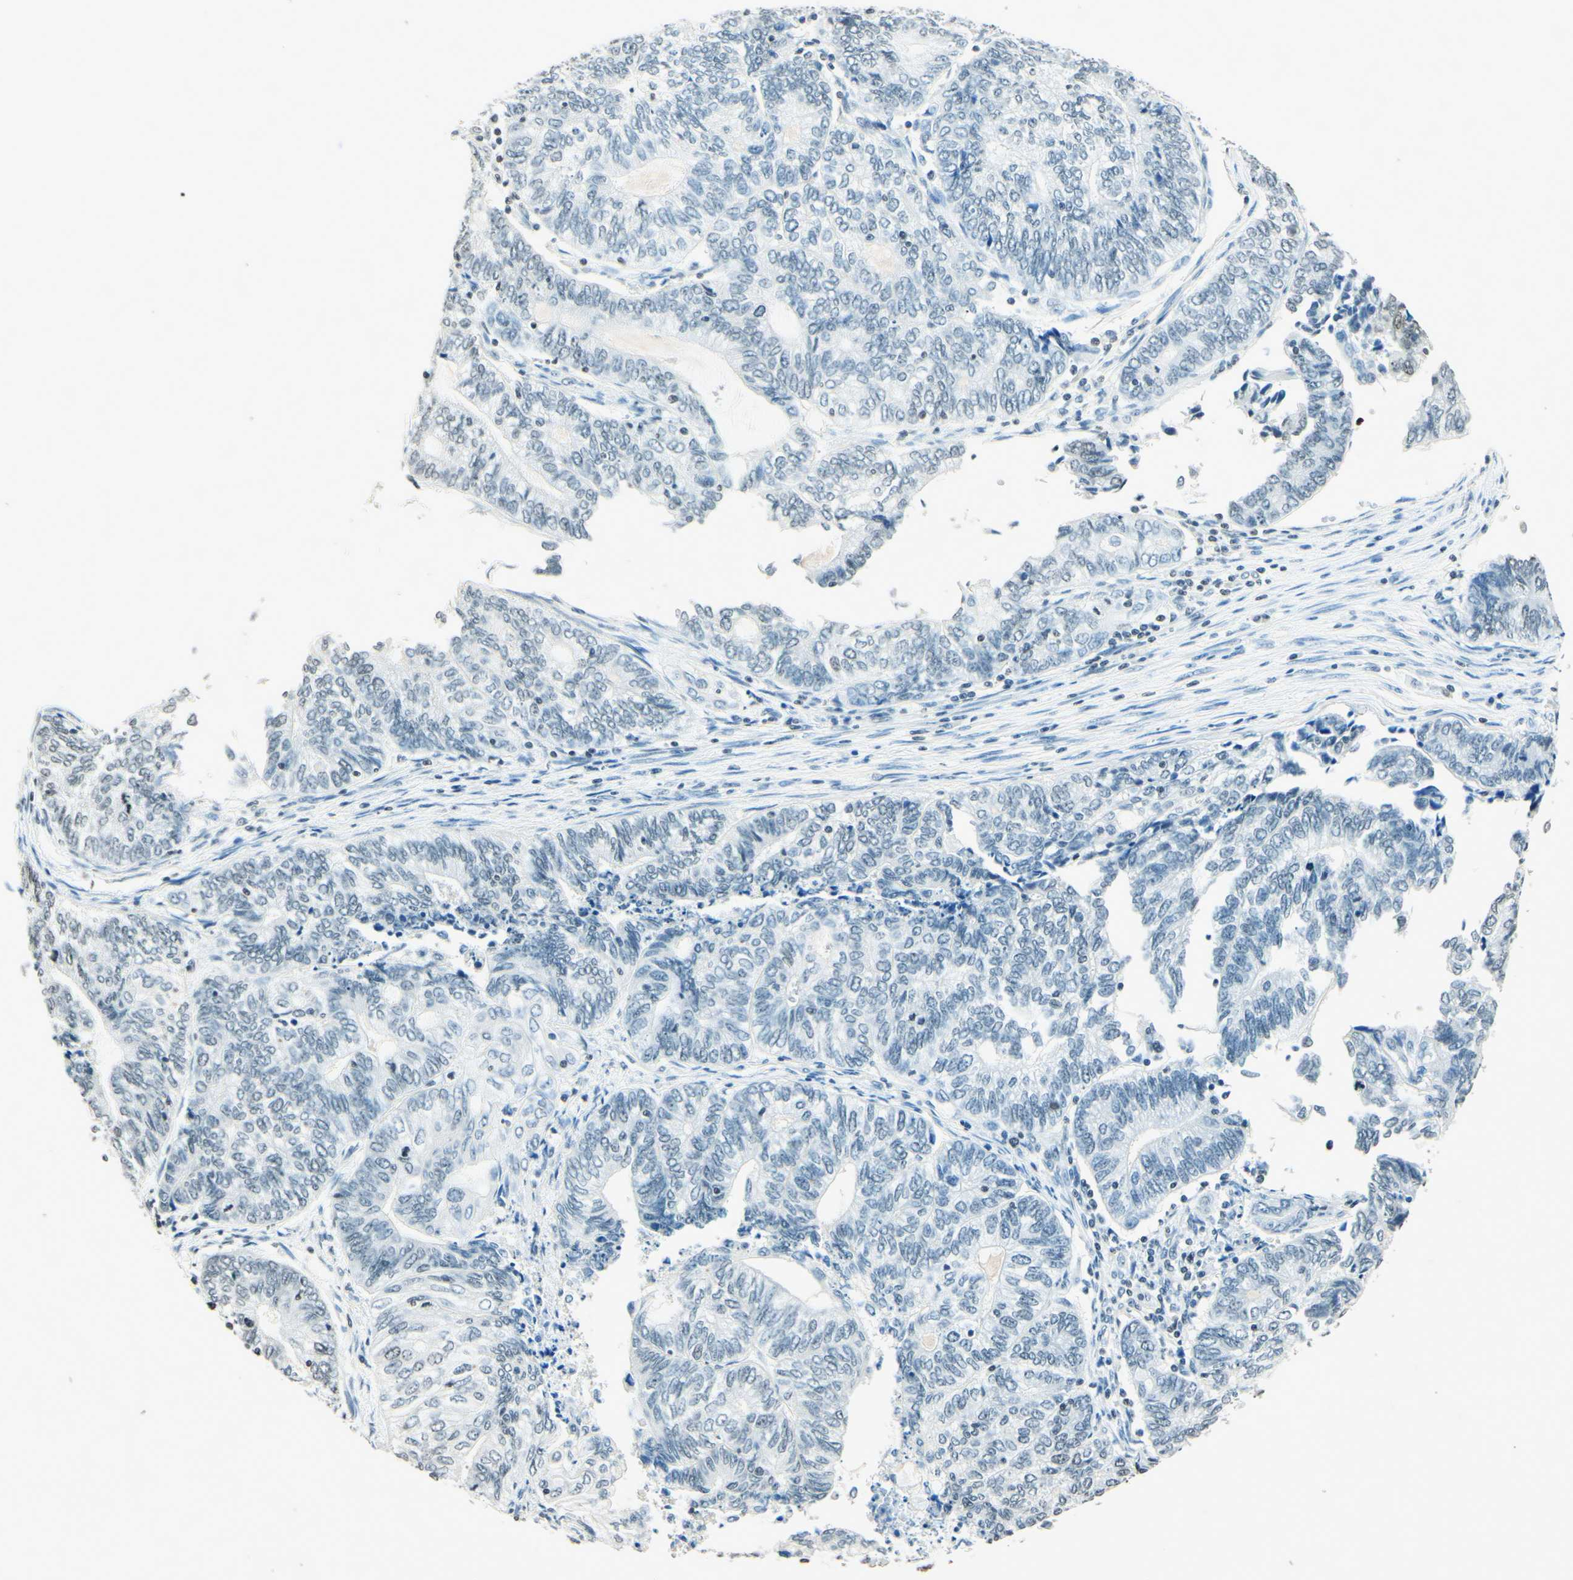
{"staining": {"intensity": "negative", "quantity": "none", "location": "none"}, "tissue": "endometrial cancer", "cell_type": "Tumor cells", "image_type": "cancer", "snomed": [{"axis": "morphology", "description": "Adenocarcinoma, NOS"}, {"axis": "topography", "description": "Uterus"}, {"axis": "topography", "description": "Endometrium"}], "caption": "Tumor cells show no significant expression in endometrial cancer.", "gene": "MSH2", "patient": {"sex": "female", "age": 70}}